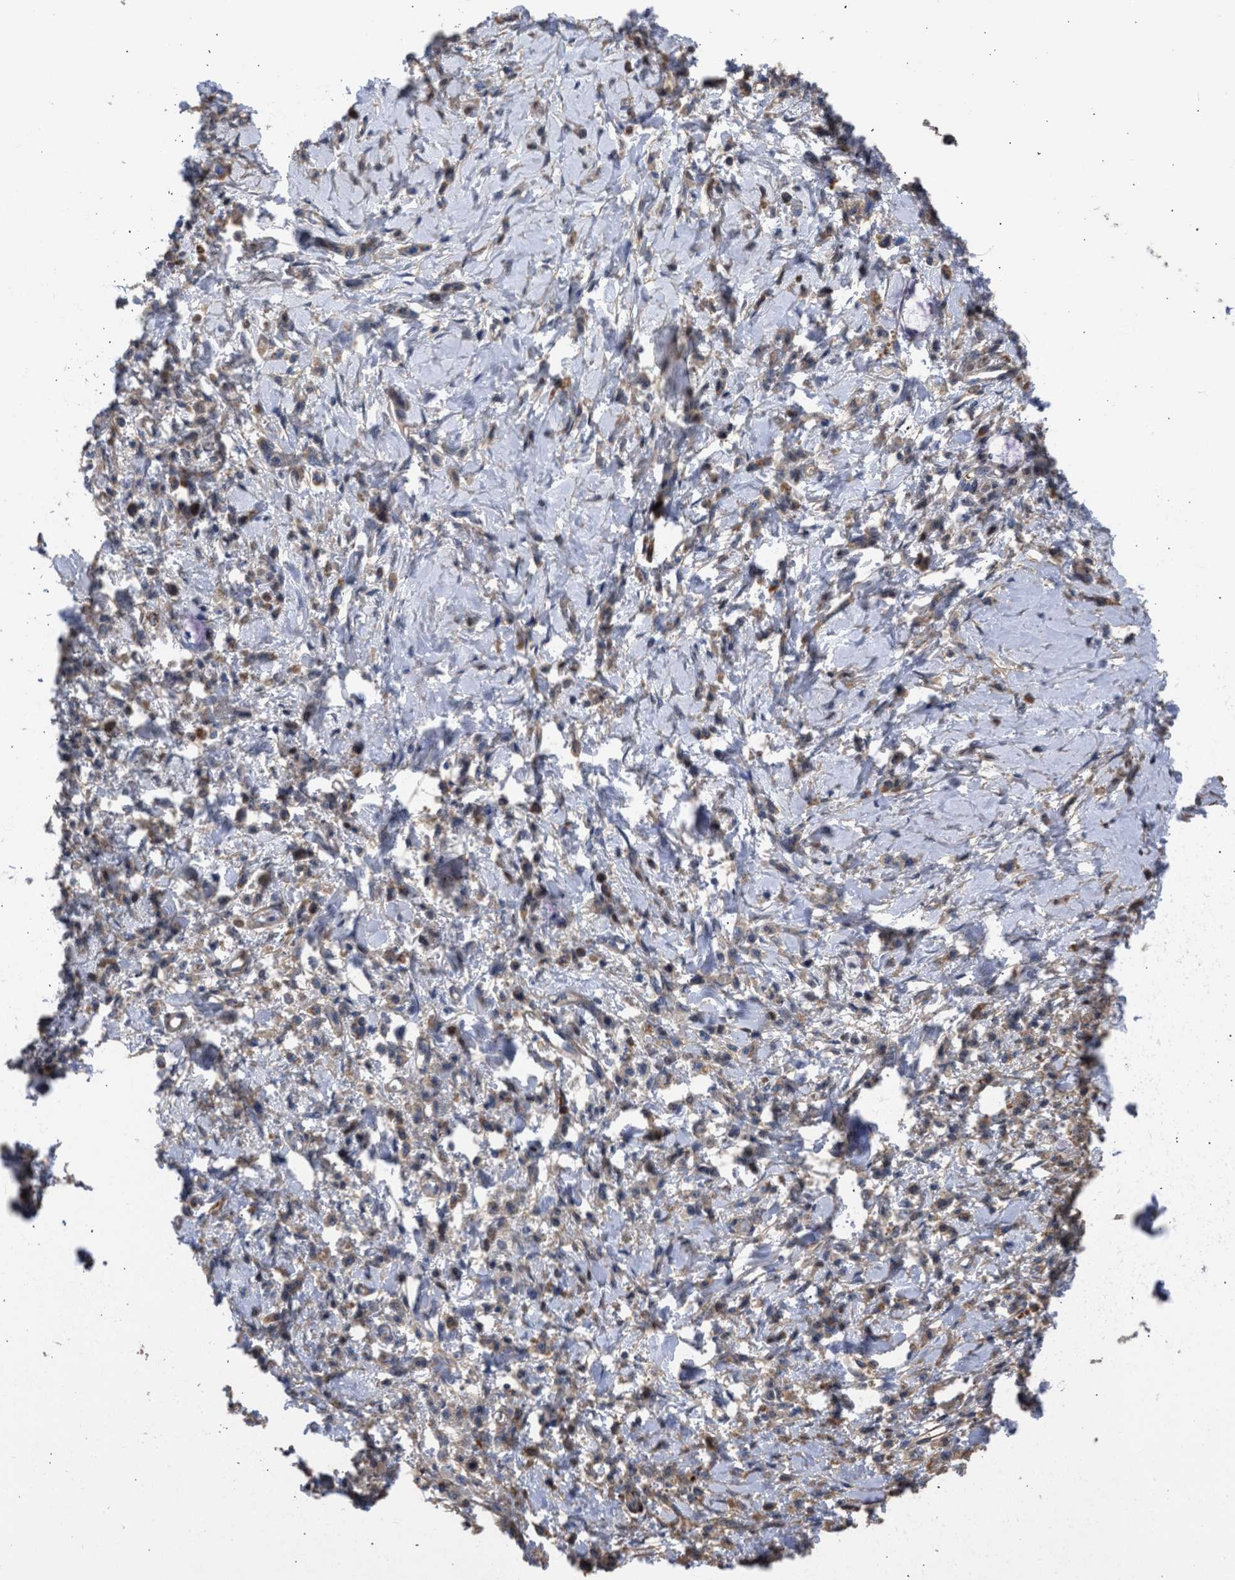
{"staining": {"intensity": "weak", "quantity": "<25%", "location": "cytoplasmic/membranous"}, "tissue": "stomach cancer", "cell_type": "Tumor cells", "image_type": "cancer", "snomed": [{"axis": "morphology", "description": "Normal tissue, NOS"}, {"axis": "morphology", "description": "Adenocarcinoma, NOS"}, {"axis": "topography", "description": "Stomach"}], "caption": "Stomach cancer (adenocarcinoma) was stained to show a protein in brown. There is no significant expression in tumor cells.", "gene": "MAS1L", "patient": {"sex": "male", "age": 82}}